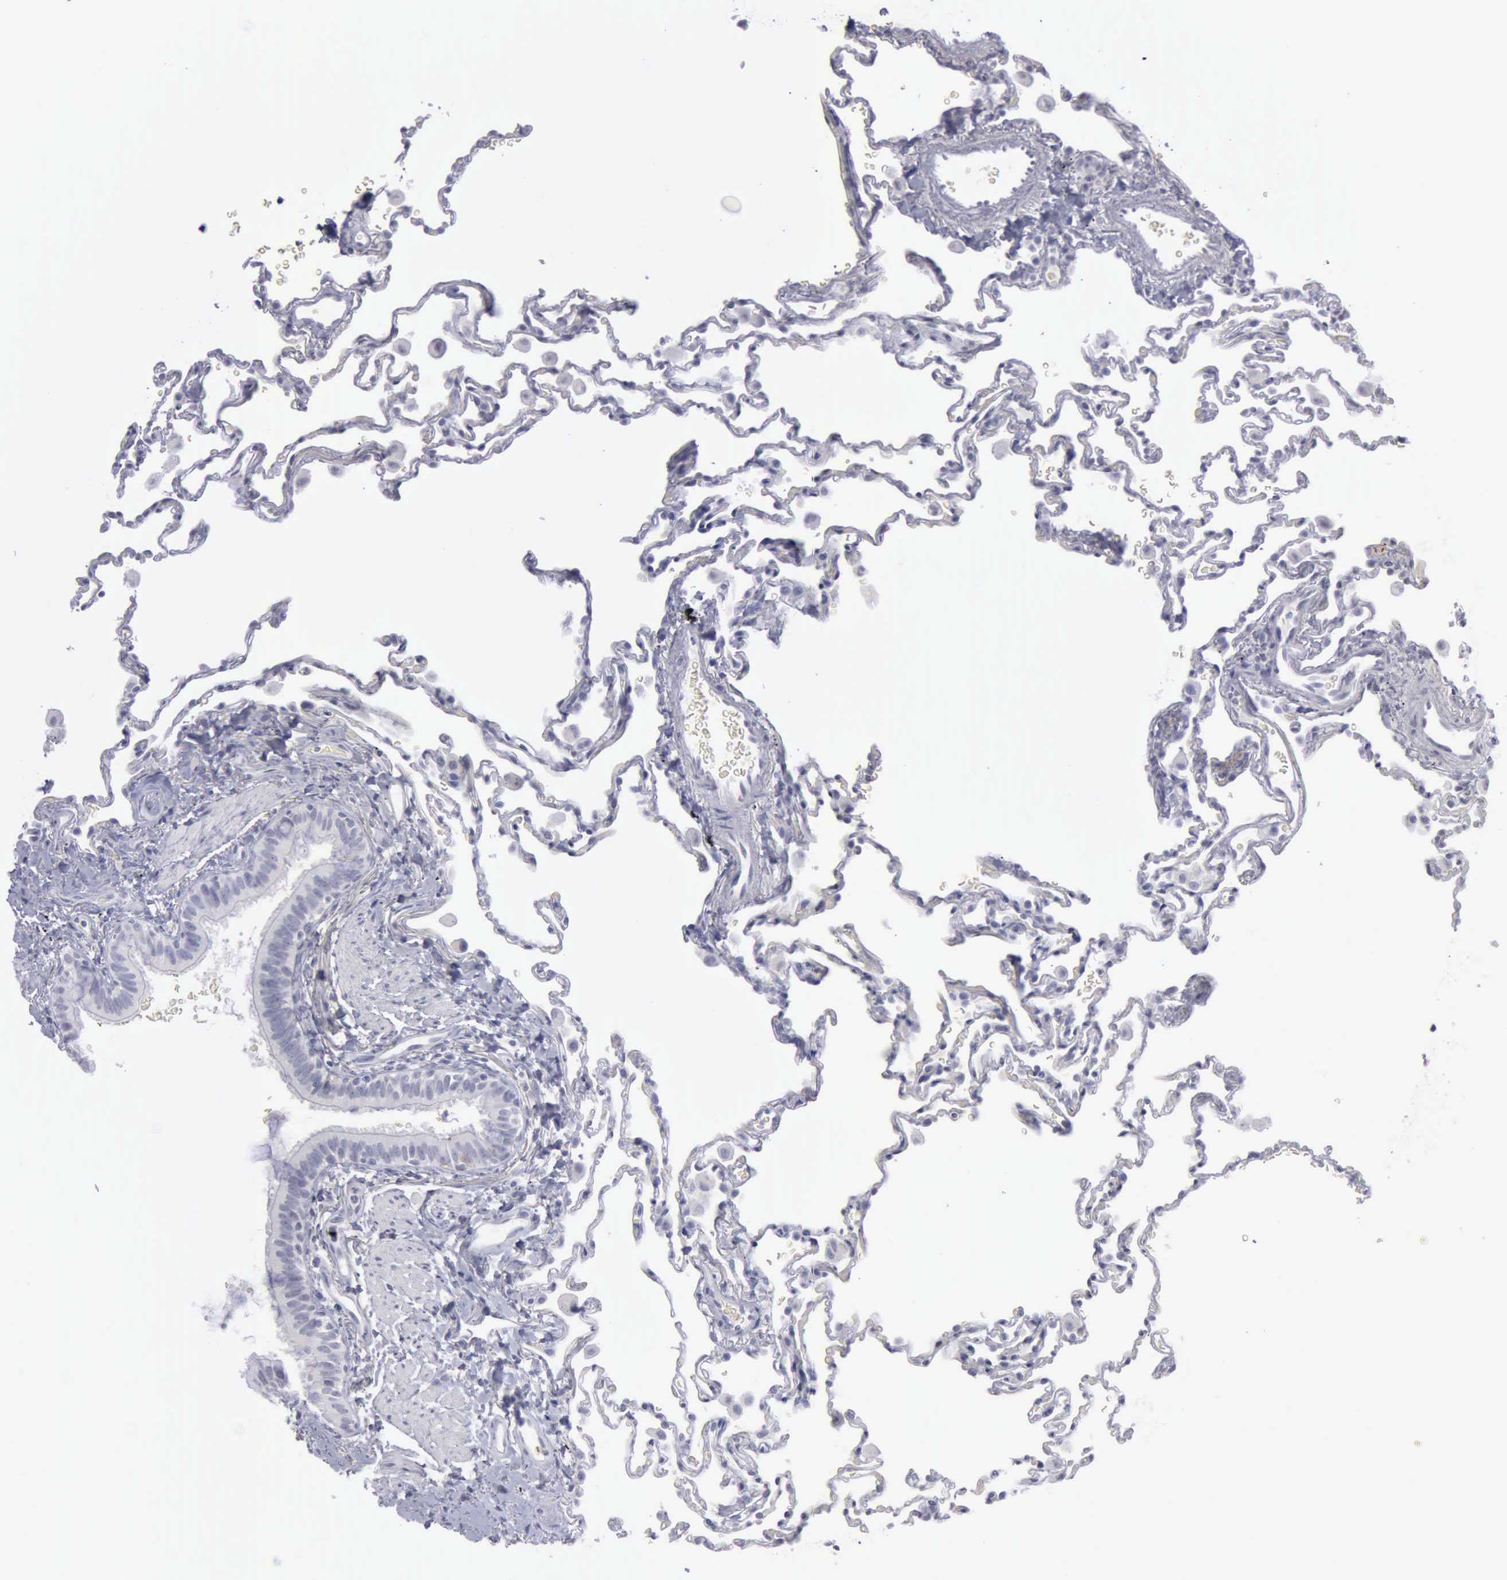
{"staining": {"intensity": "negative", "quantity": "none", "location": "none"}, "tissue": "lung", "cell_type": "Alveolar cells", "image_type": "normal", "snomed": [{"axis": "morphology", "description": "Normal tissue, NOS"}, {"axis": "topography", "description": "Lung"}], "caption": "Immunohistochemistry (IHC) of benign human lung exhibits no expression in alveolar cells. Nuclei are stained in blue.", "gene": "CDH2", "patient": {"sex": "male", "age": 59}}